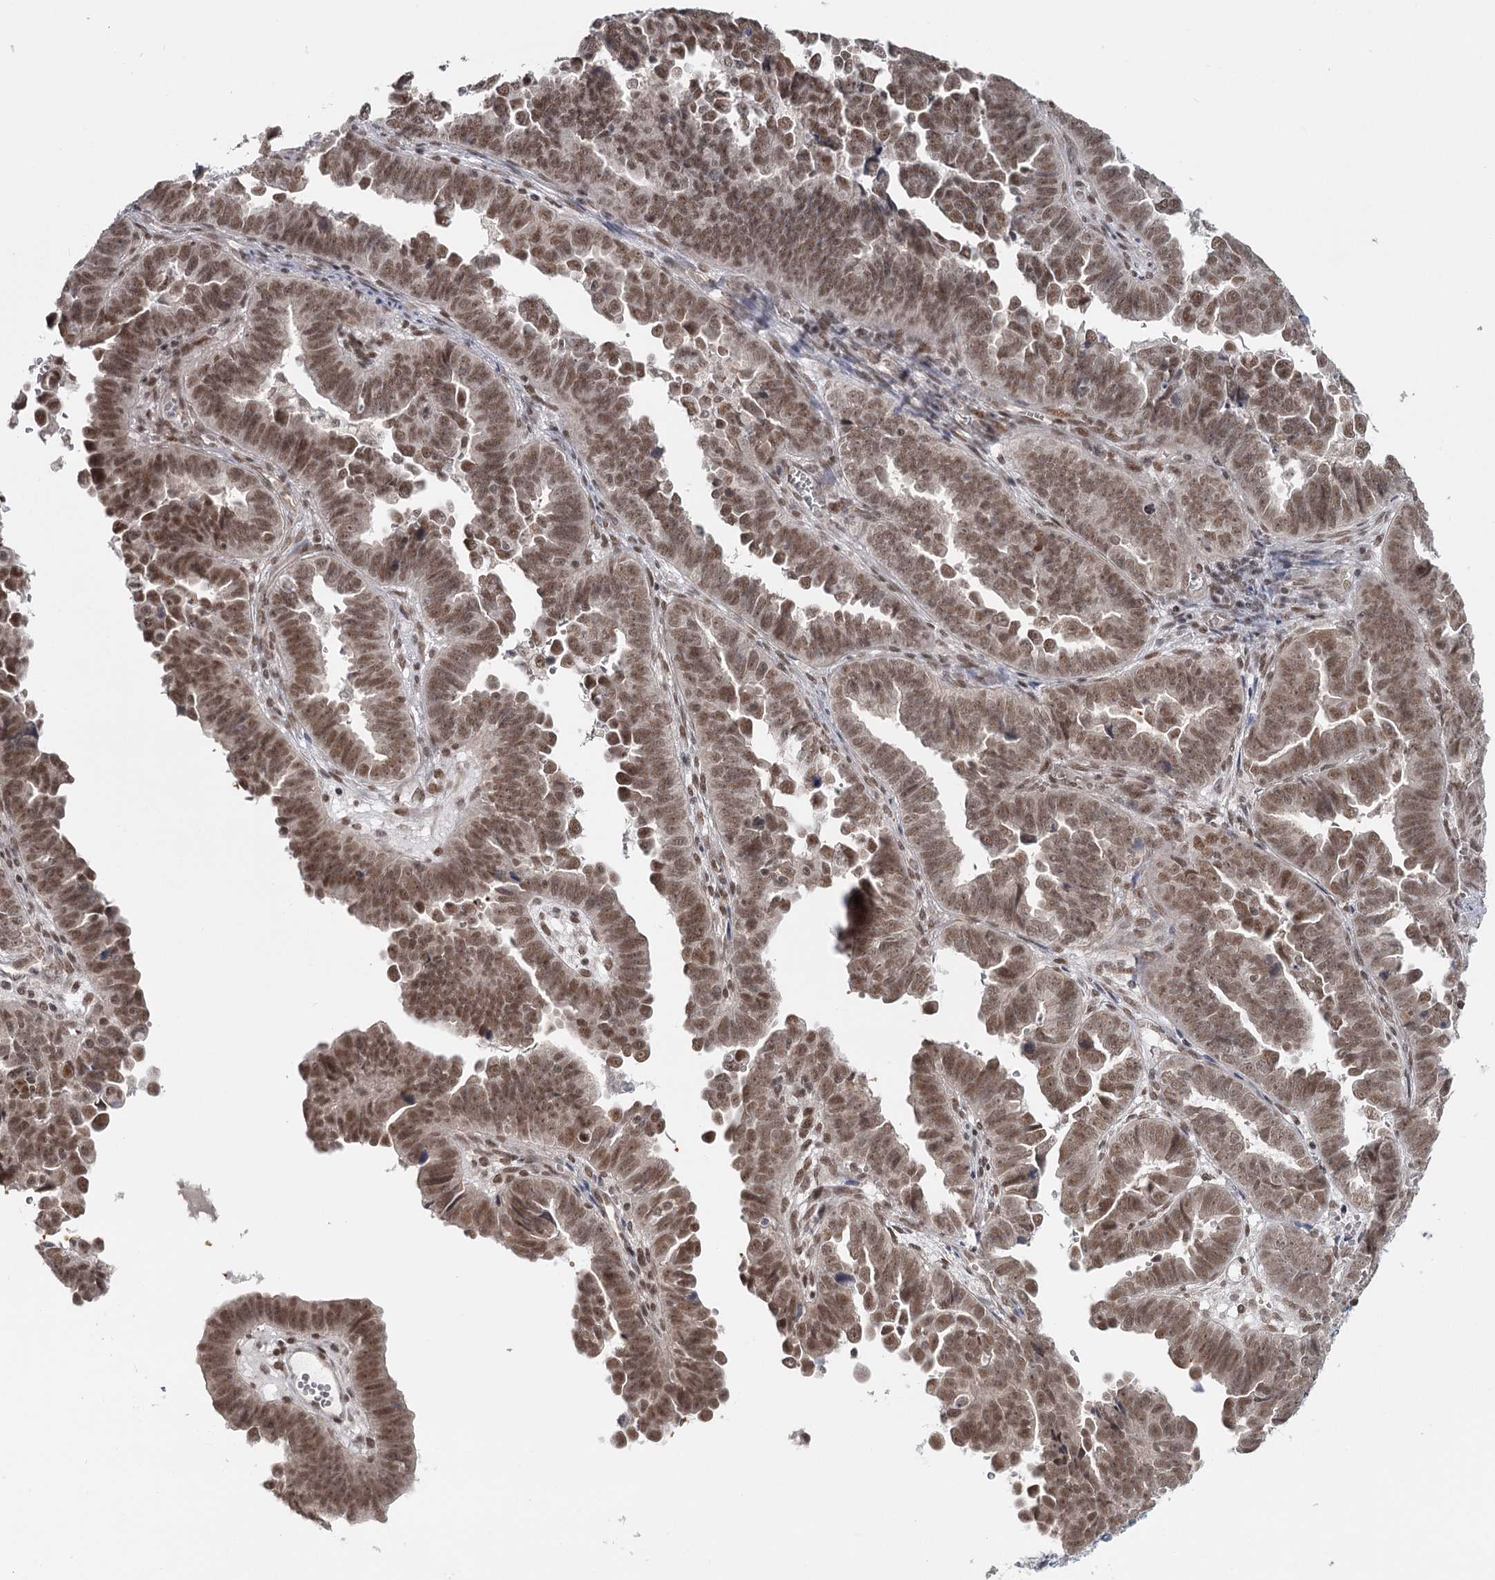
{"staining": {"intensity": "moderate", "quantity": ">75%", "location": "nuclear"}, "tissue": "endometrial cancer", "cell_type": "Tumor cells", "image_type": "cancer", "snomed": [{"axis": "morphology", "description": "Adenocarcinoma, NOS"}, {"axis": "topography", "description": "Endometrium"}], "caption": "A histopathology image of human endometrial cancer stained for a protein shows moderate nuclear brown staining in tumor cells.", "gene": "FAM13C", "patient": {"sex": "female", "age": 75}}